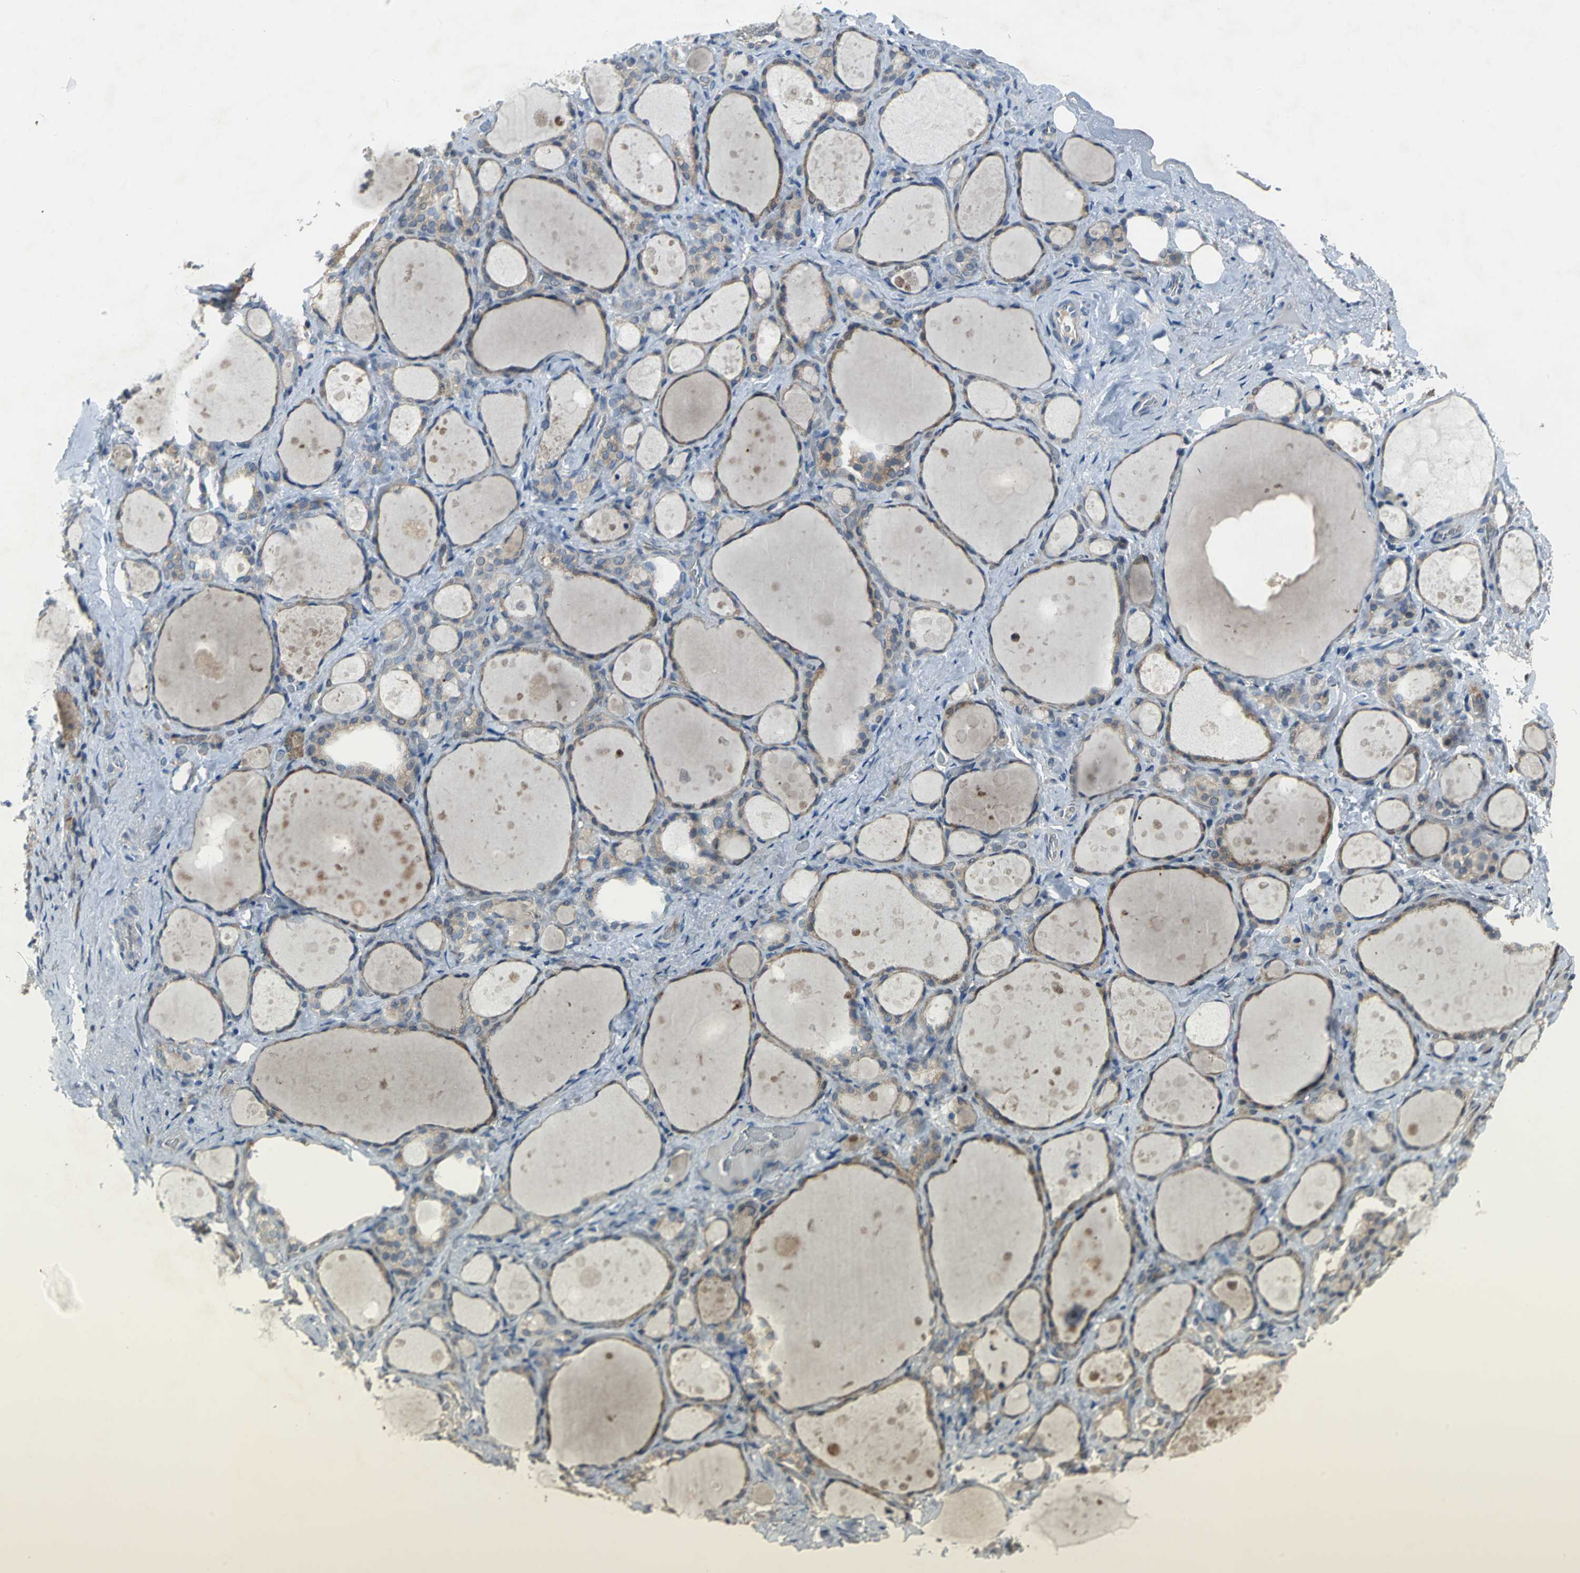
{"staining": {"intensity": "weak", "quantity": "25%-75%", "location": "cytoplasmic/membranous"}, "tissue": "thyroid gland", "cell_type": "Glandular cells", "image_type": "normal", "snomed": [{"axis": "morphology", "description": "Normal tissue, NOS"}, {"axis": "topography", "description": "Thyroid gland"}], "caption": "Protein staining demonstrates weak cytoplasmic/membranous expression in about 25%-75% of glandular cells in benign thyroid gland.", "gene": "EIF5A", "patient": {"sex": "female", "age": 75}}